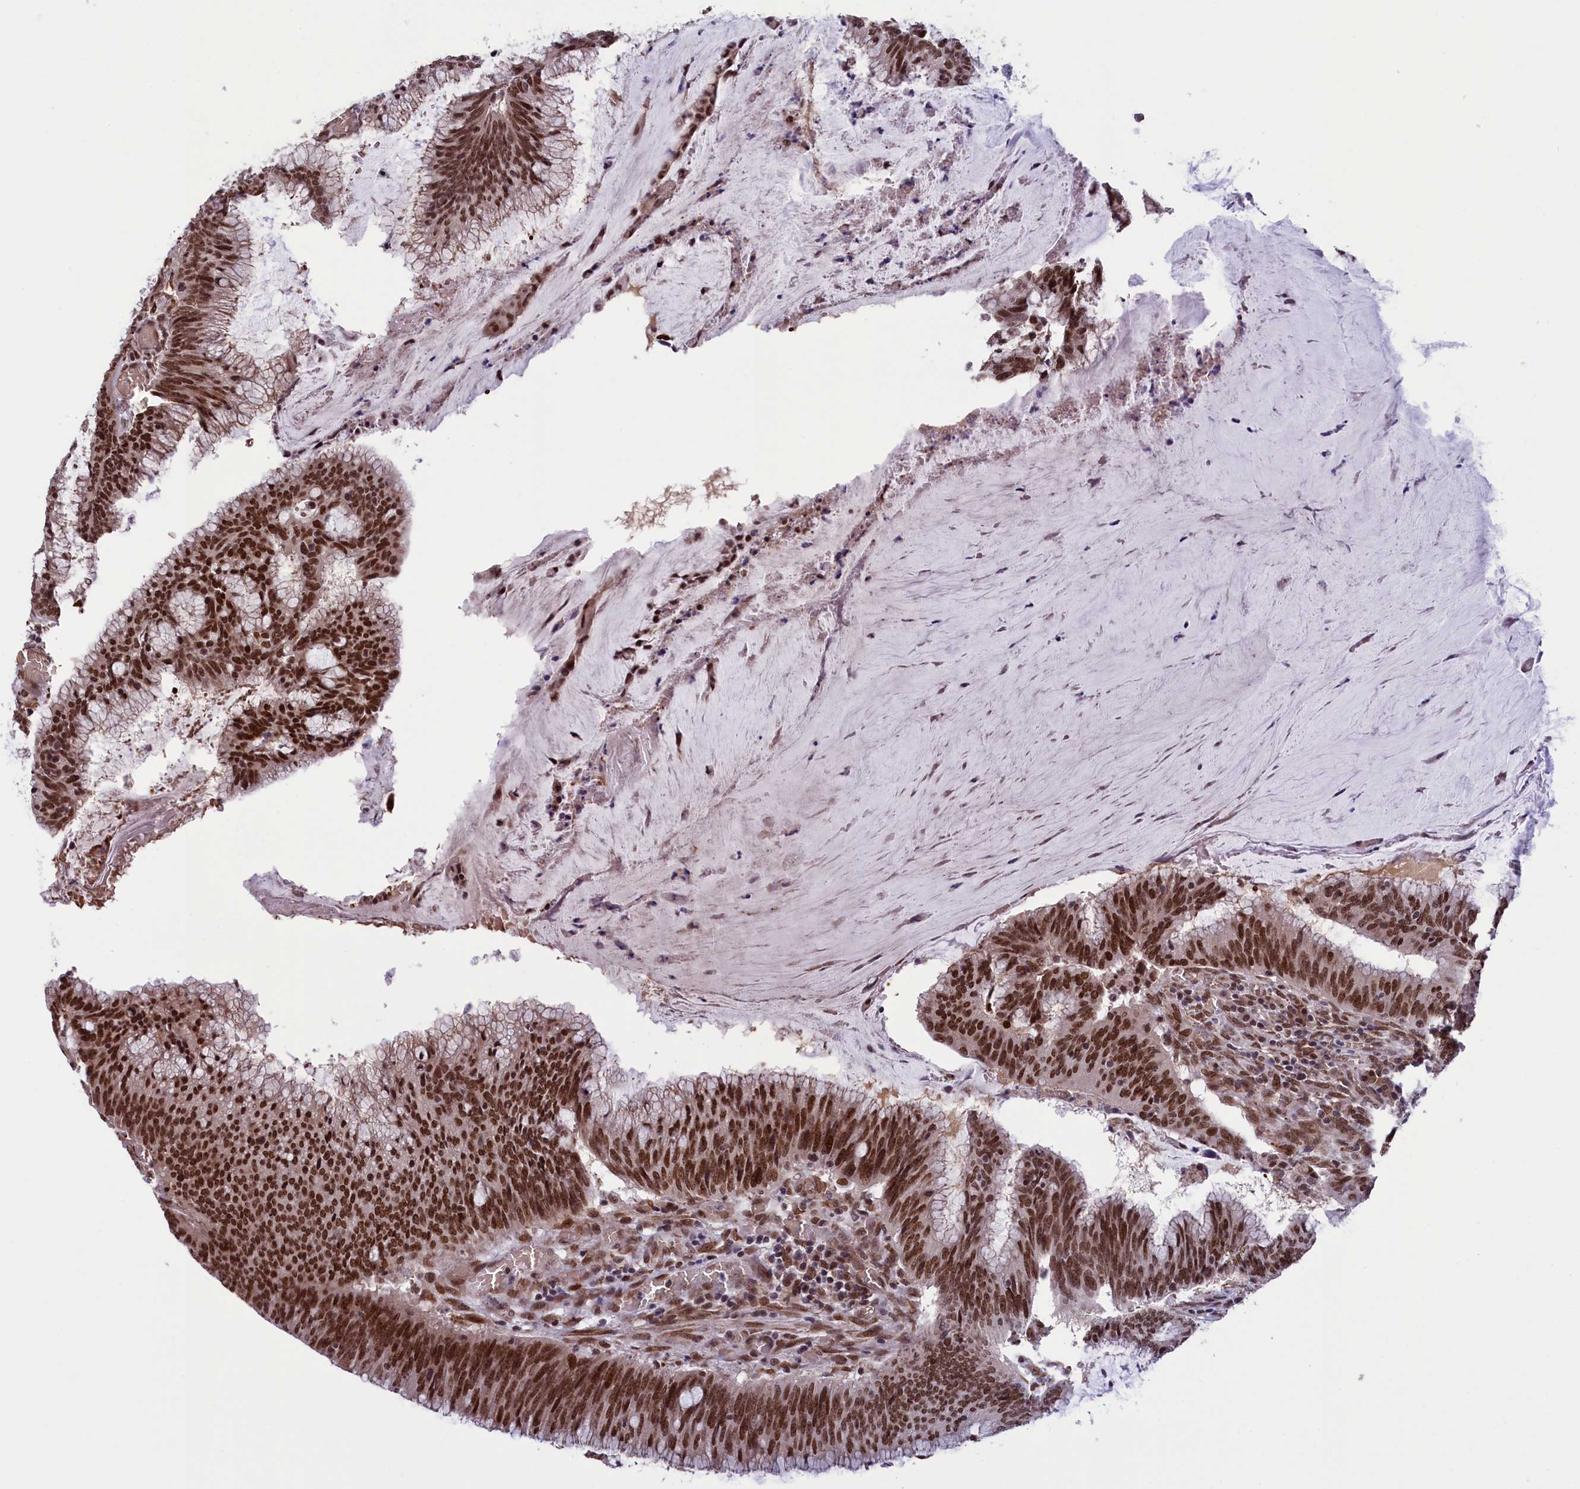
{"staining": {"intensity": "moderate", "quantity": ">75%", "location": "nuclear"}, "tissue": "colorectal cancer", "cell_type": "Tumor cells", "image_type": "cancer", "snomed": [{"axis": "morphology", "description": "Adenocarcinoma, NOS"}, {"axis": "topography", "description": "Rectum"}], "caption": "This image exhibits colorectal cancer stained with immunohistochemistry to label a protein in brown. The nuclear of tumor cells show moderate positivity for the protein. Nuclei are counter-stained blue.", "gene": "MPHOSPH8", "patient": {"sex": "female", "age": 77}}